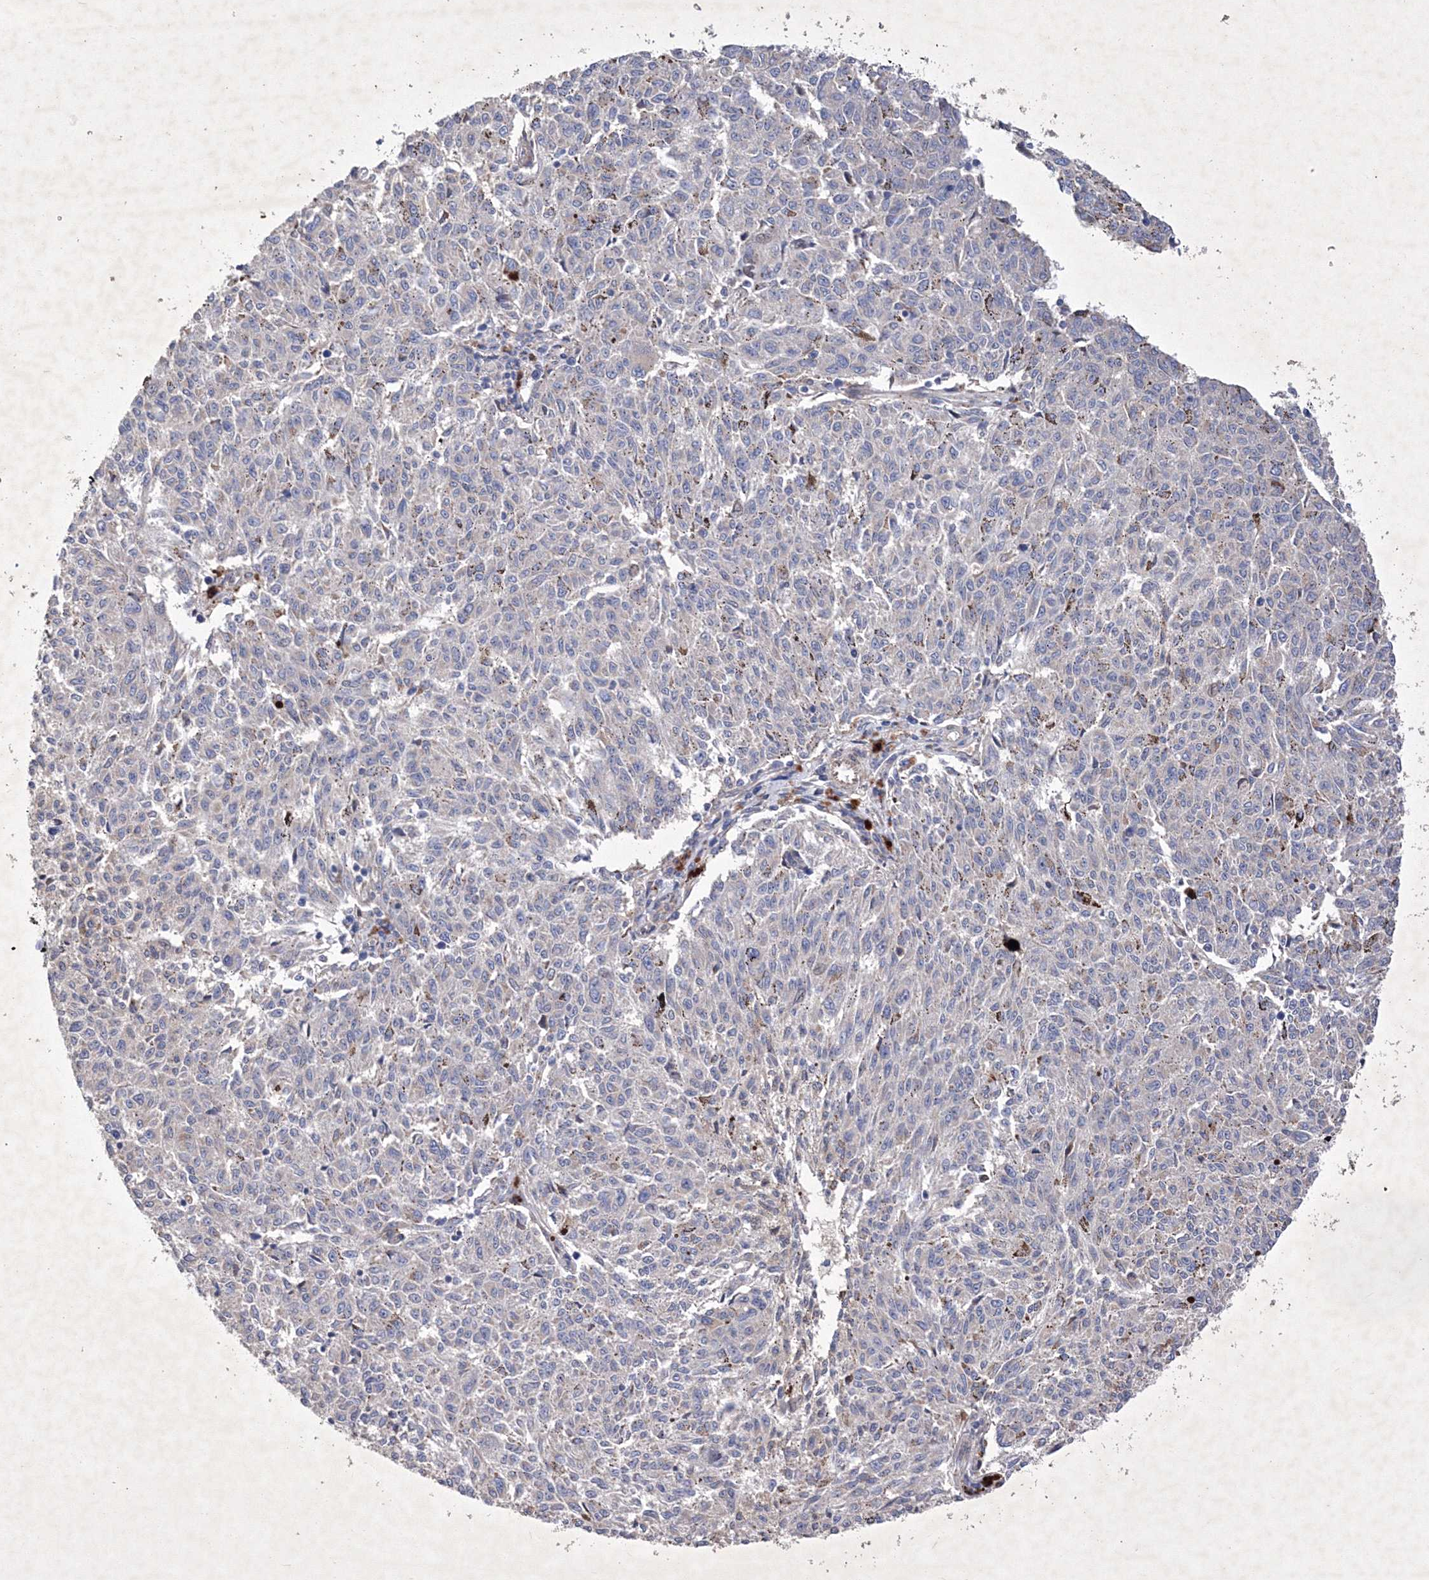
{"staining": {"intensity": "negative", "quantity": "none", "location": "none"}, "tissue": "melanoma", "cell_type": "Tumor cells", "image_type": "cancer", "snomed": [{"axis": "morphology", "description": "Malignant melanoma, NOS"}, {"axis": "topography", "description": "Skin"}], "caption": "Immunohistochemistry image of neoplastic tissue: malignant melanoma stained with DAB (3,3'-diaminobenzidine) displays no significant protein staining in tumor cells.", "gene": "SNX18", "patient": {"sex": "female", "age": 72}}